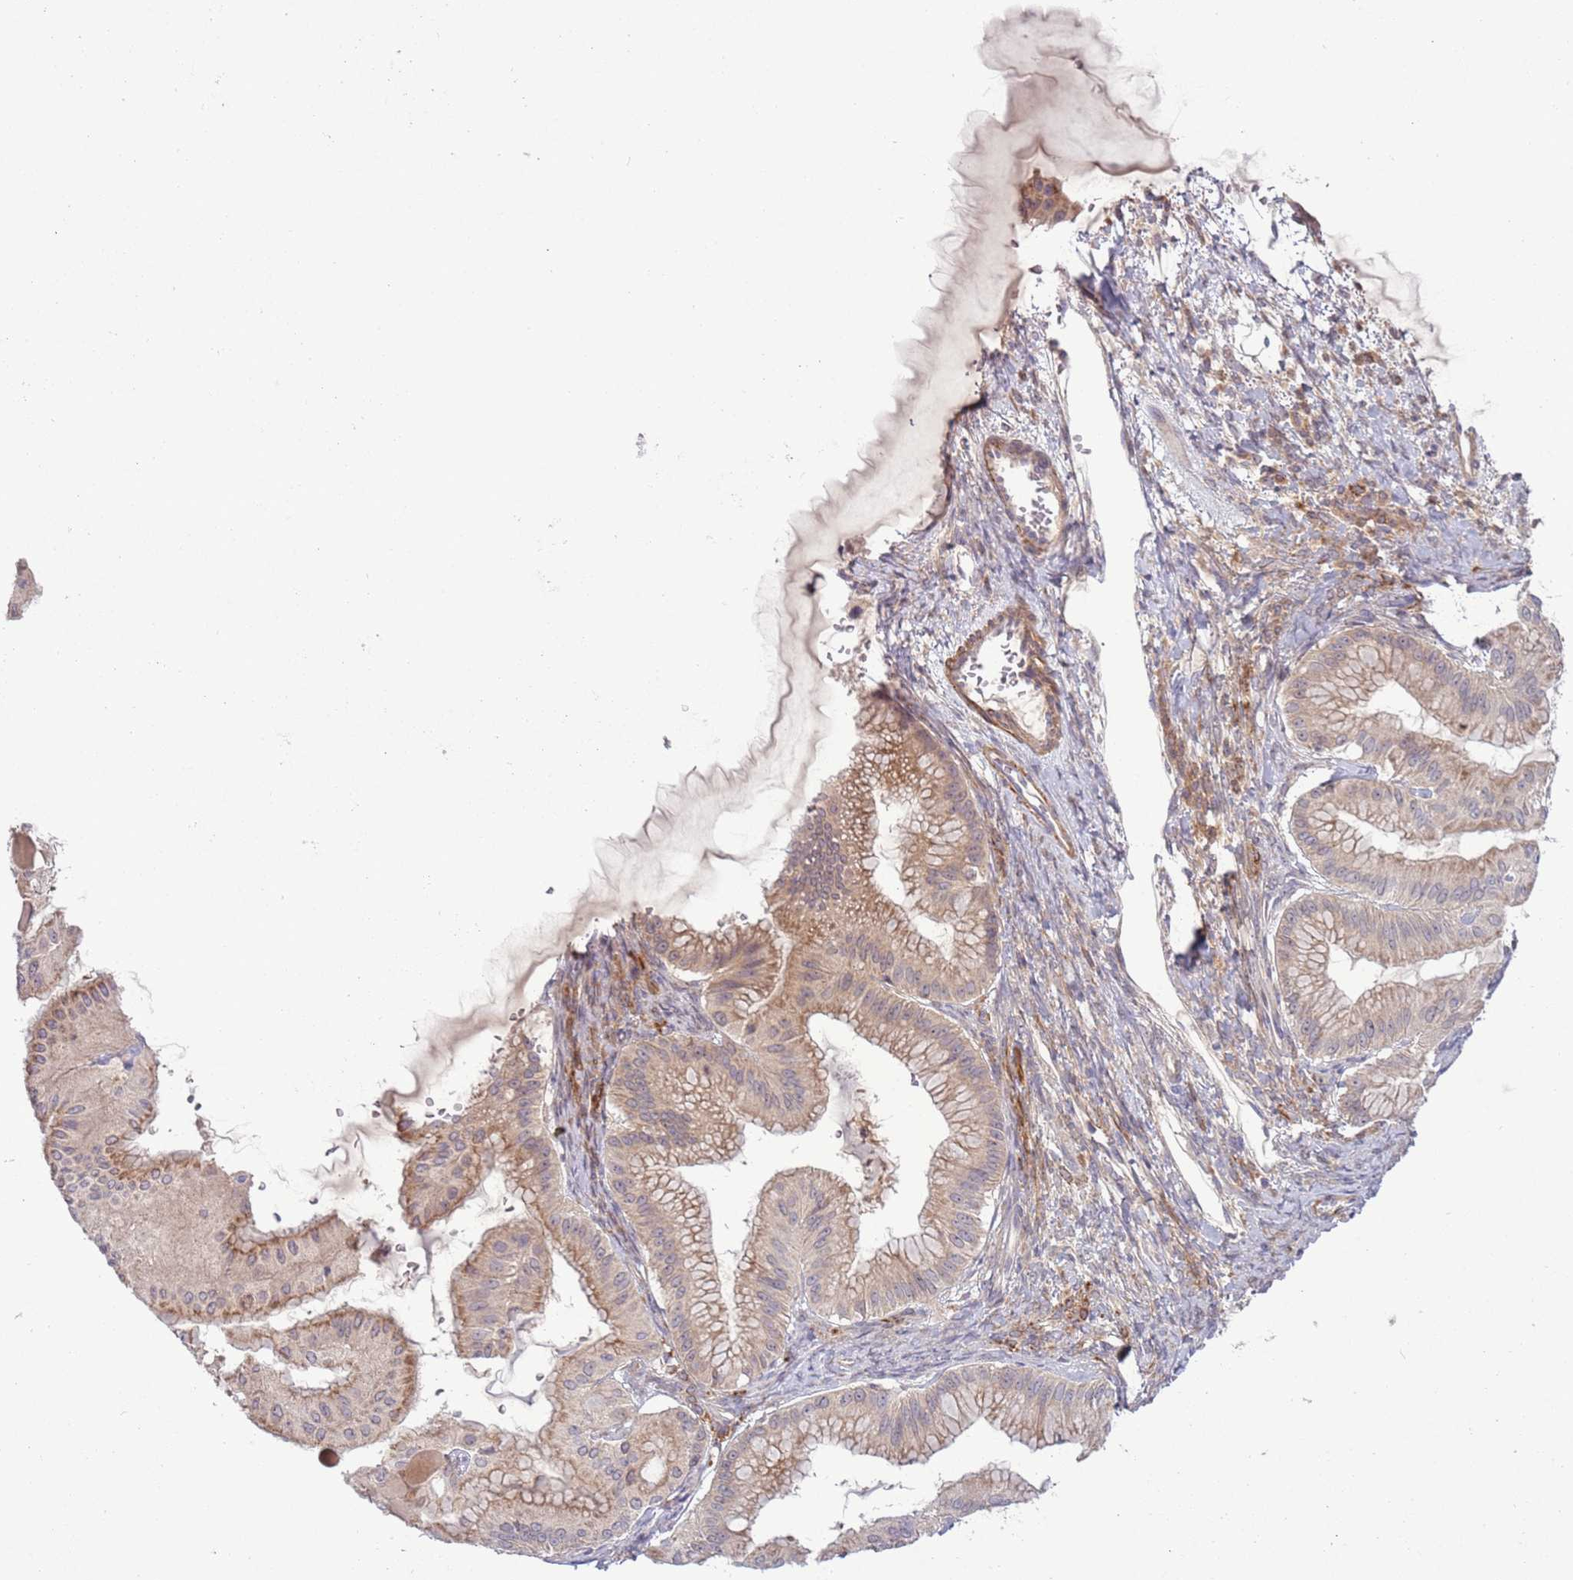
{"staining": {"intensity": "weak", "quantity": "25%-75%", "location": "cytoplasmic/membranous"}, "tissue": "ovarian cancer", "cell_type": "Tumor cells", "image_type": "cancer", "snomed": [{"axis": "morphology", "description": "Cystadenocarcinoma, mucinous, NOS"}, {"axis": "topography", "description": "Ovary"}], "caption": "Immunohistochemical staining of human ovarian mucinous cystadenocarcinoma shows low levels of weak cytoplasmic/membranous protein positivity in about 25%-75% of tumor cells.", "gene": "DTD2", "patient": {"sex": "female", "age": 61}}